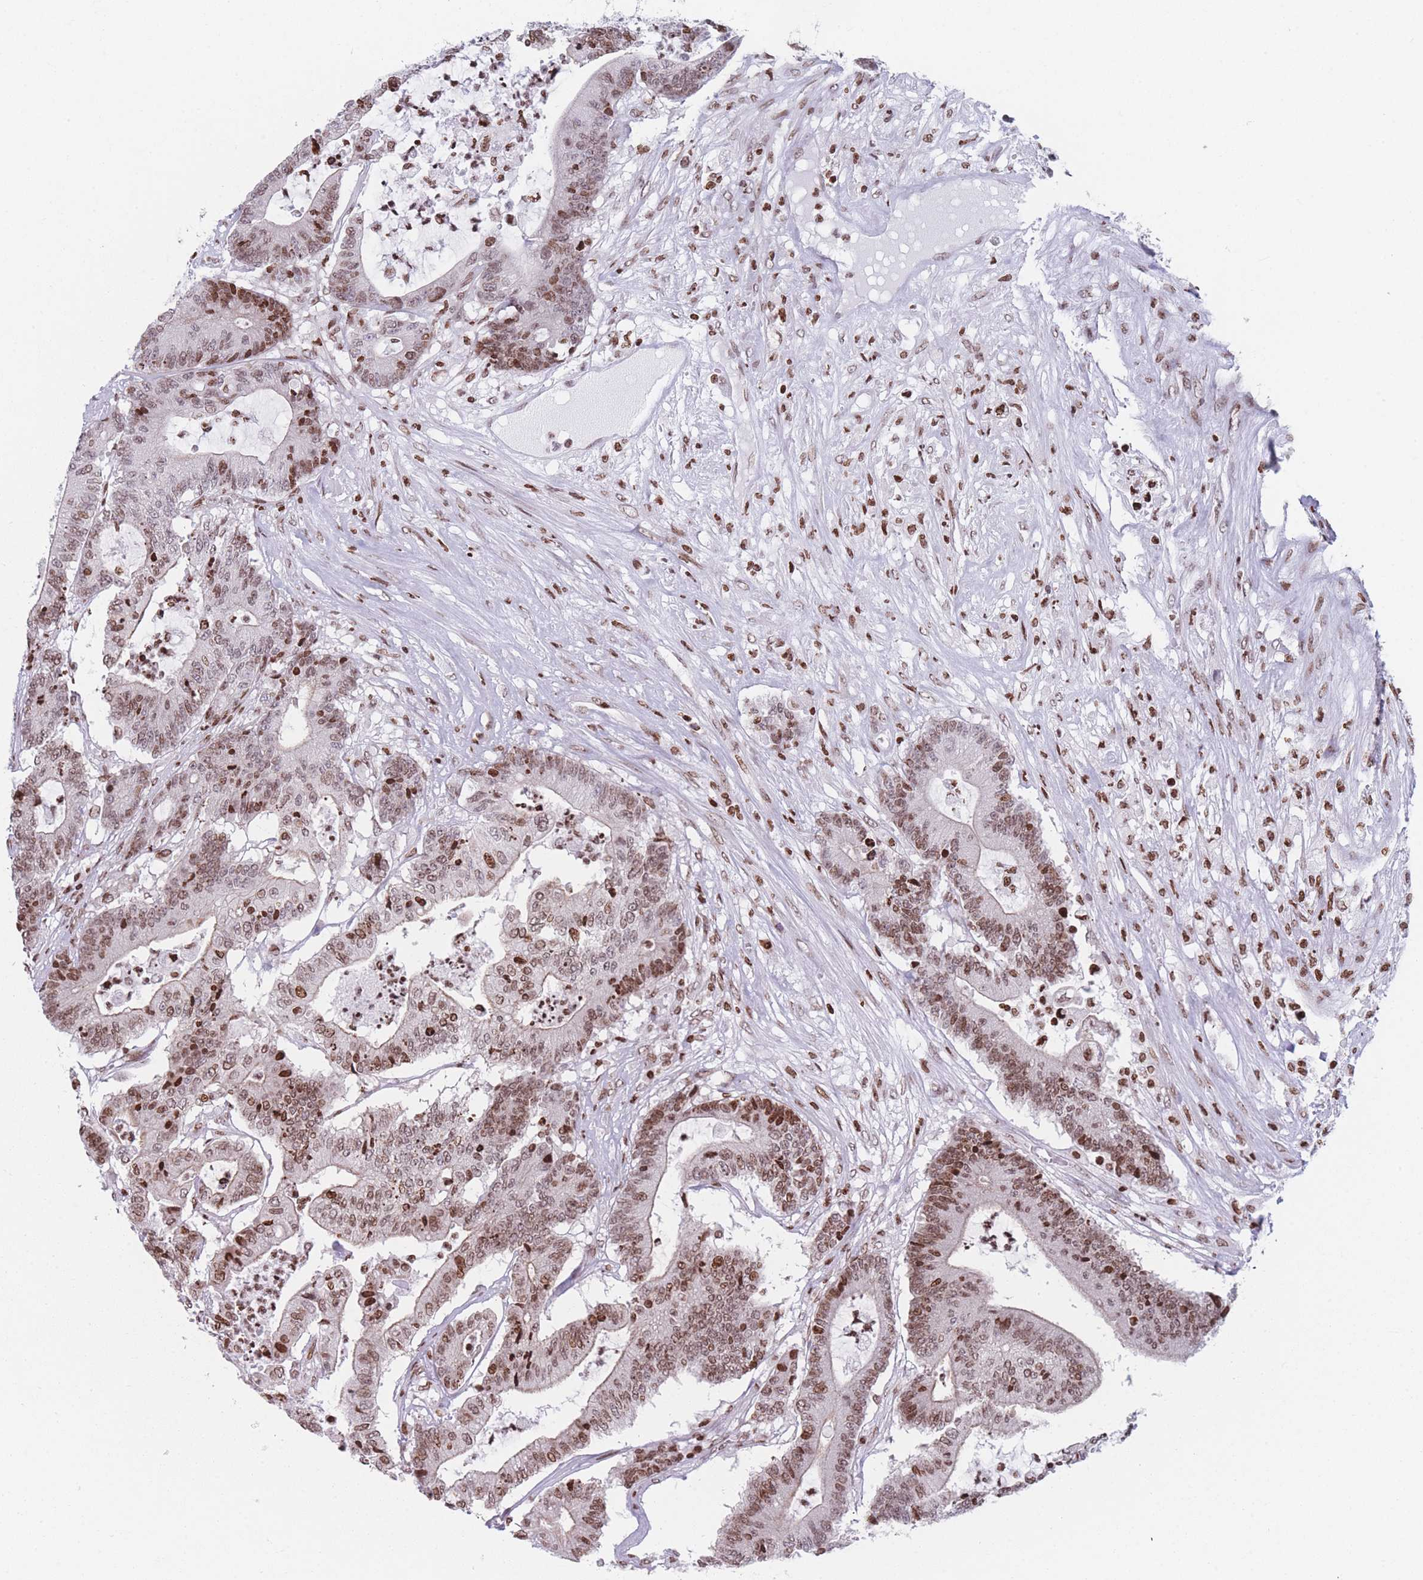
{"staining": {"intensity": "moderate", "quantity": ">75%", "location": "nuclear"}, "tissue": "colorectal cancer", "cell_type": "Tumor cells", "image_type": "cancer", "snomed": [{"axis": "morphology", "description": "Adenocarcinoma, NOS"}, {"axis": "topography", "description": "Colon"}], "caption": "Immunohistochemistry image of neoplastic tissue: human colorectal adenocarcinoma stained using immunohistochemistry (IHC) demonstrates medium levels of moderate protein expression localized specifically in the nuclear of tumor cells, appearing as a nuclear brown color.", "gene": "AK9", "patient": {"sex": "female", "age": 84}}